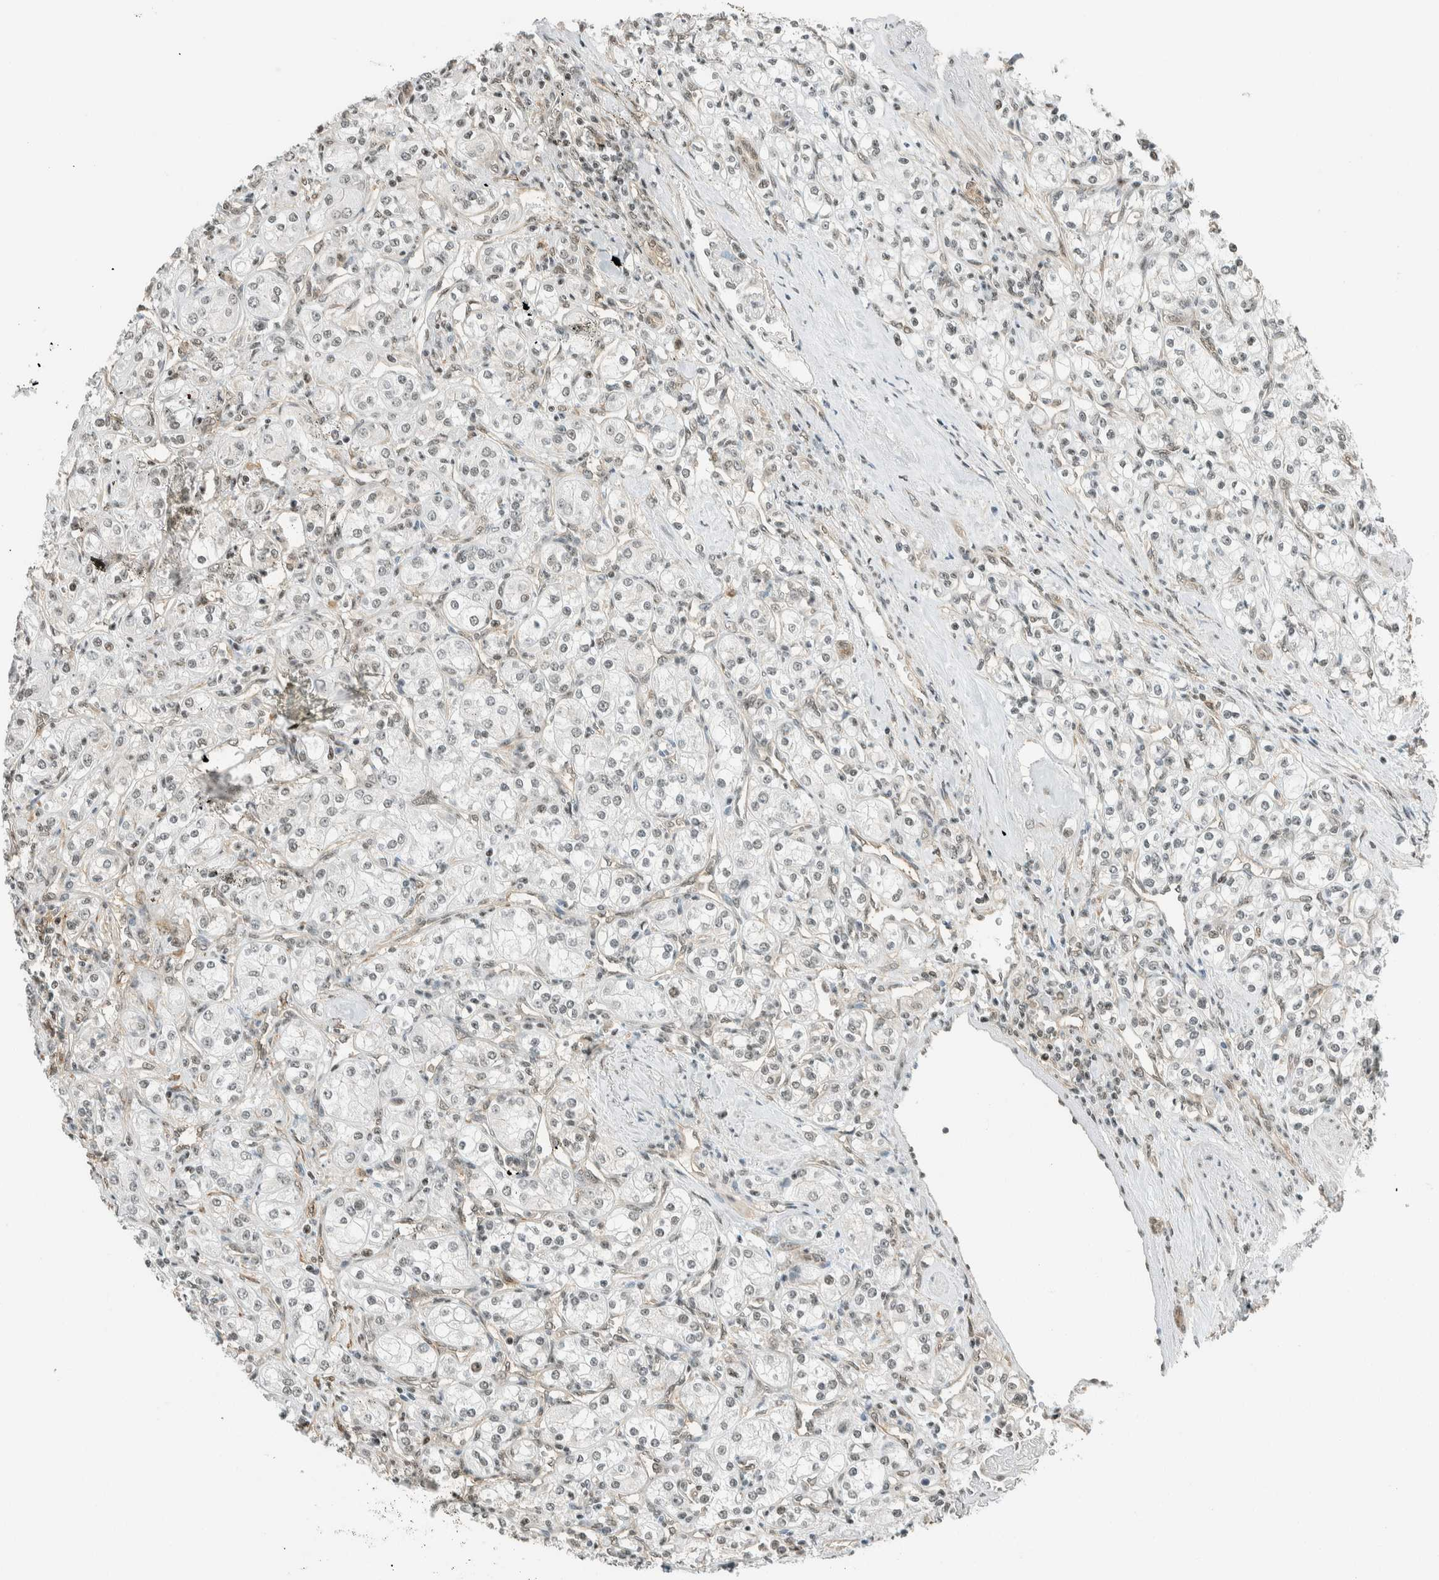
{"staining": {"intensity": "negative", "quantity": "none", "location": "none"}, "tissue": "renal cancer", "cell_type": "Tumor cells", "image_type": "cancer", "snomed": [{"axis": "morphology", "description": "Adenocarcinoma, NOS"}, {"axis": "topography", "description": "Kidney"}], "caption": "Renal cancer (adenocarcinoma) was stained to show a protein in brown. There is no significant expression in tumor cells.", "gene": "NIBAN2", "patient": {"sex": "male", "age": 77}}